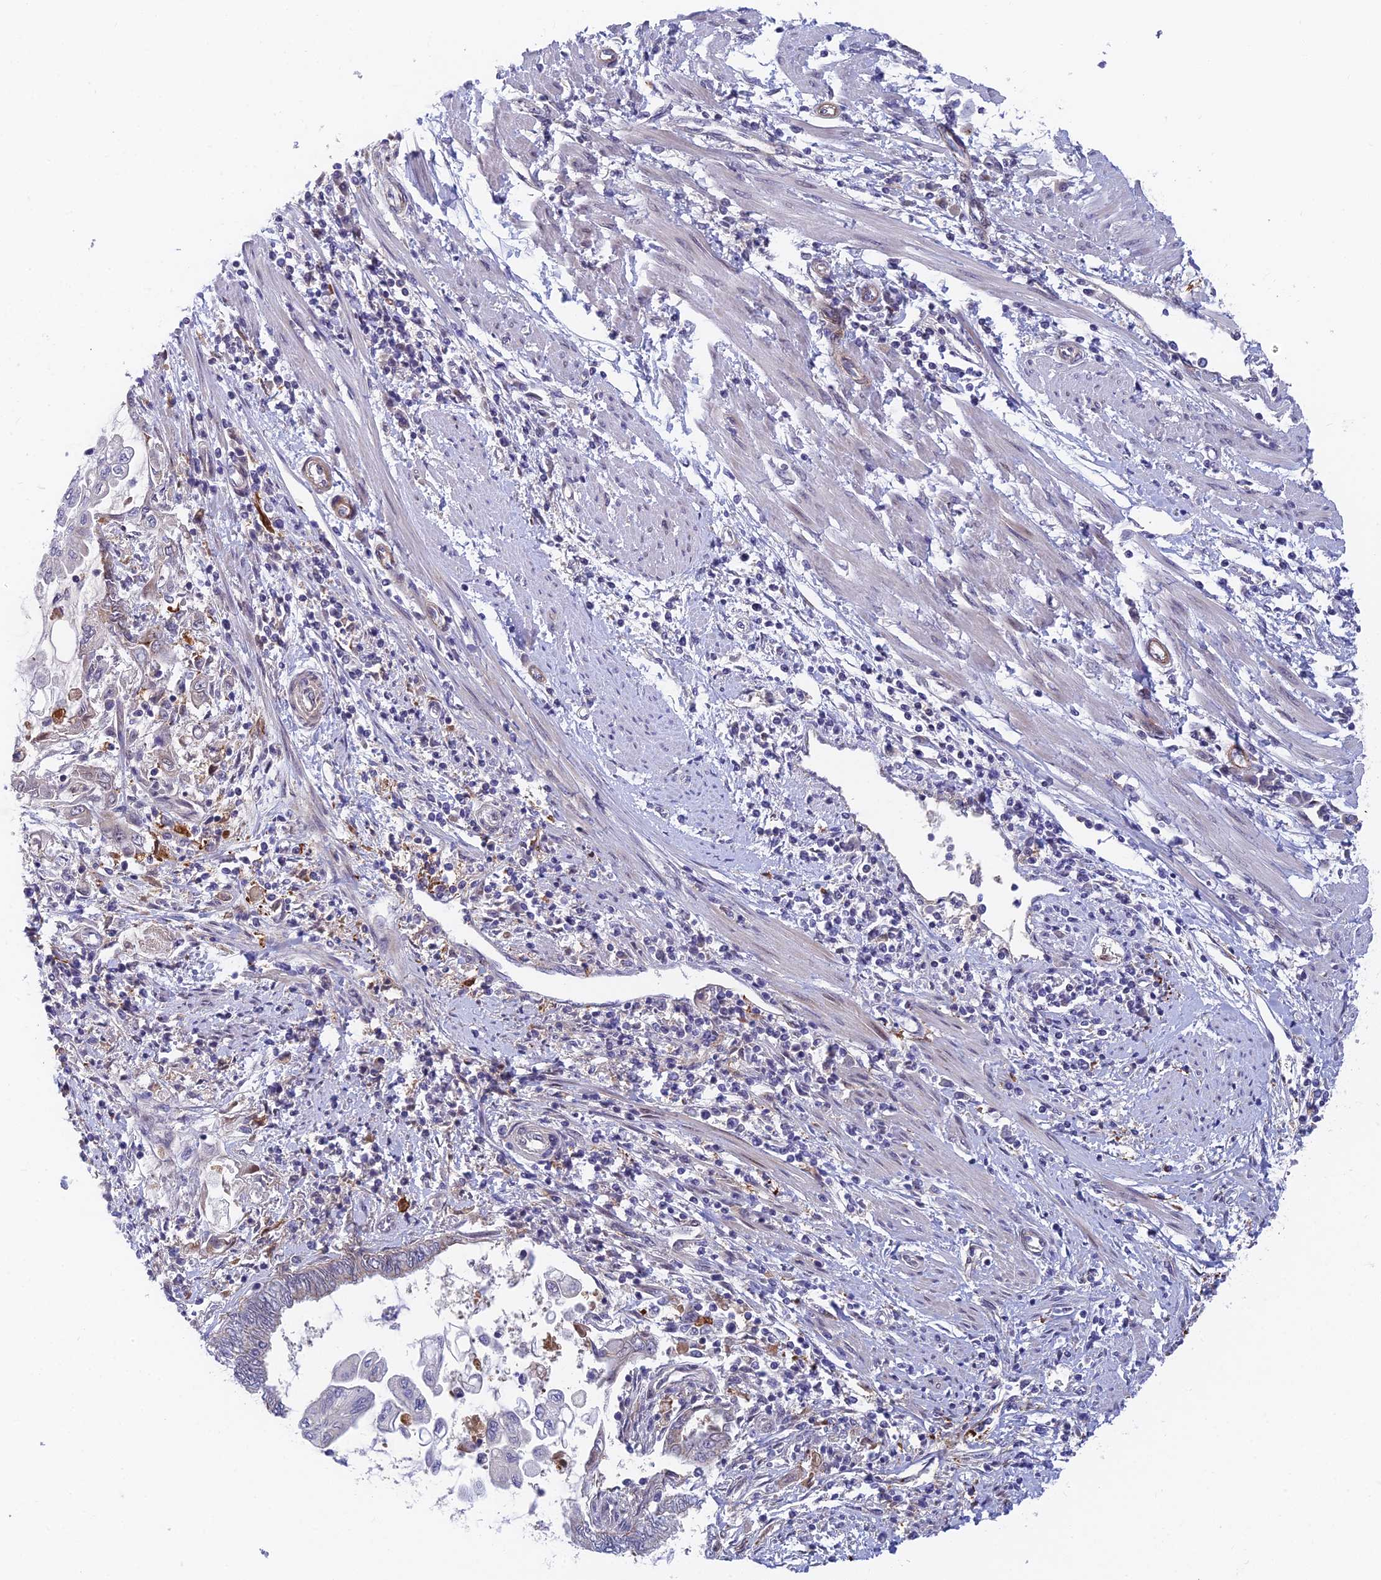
{"staining": {"intensity": "negative", "quantity": "none", "location": "none"}, "tissue": "endometrial cancer", "cell_type": "Tumor cells", "image_type": "cancer", "snomed": [{"axis": "morphology", "description": "Adenocarcinoma, NOS"}, {"axis": "topography", "description": "Uterus"}, {"axis": "topography", "description": "Endometrium"}], "caption": "DAB immunohistochemical staining of endometrial cancer (adenocarcinoma) exhibits no significant positivity in tumor cells.", "gene": "NSMCE1", "patient": {"sex": "female", "age": 70}}